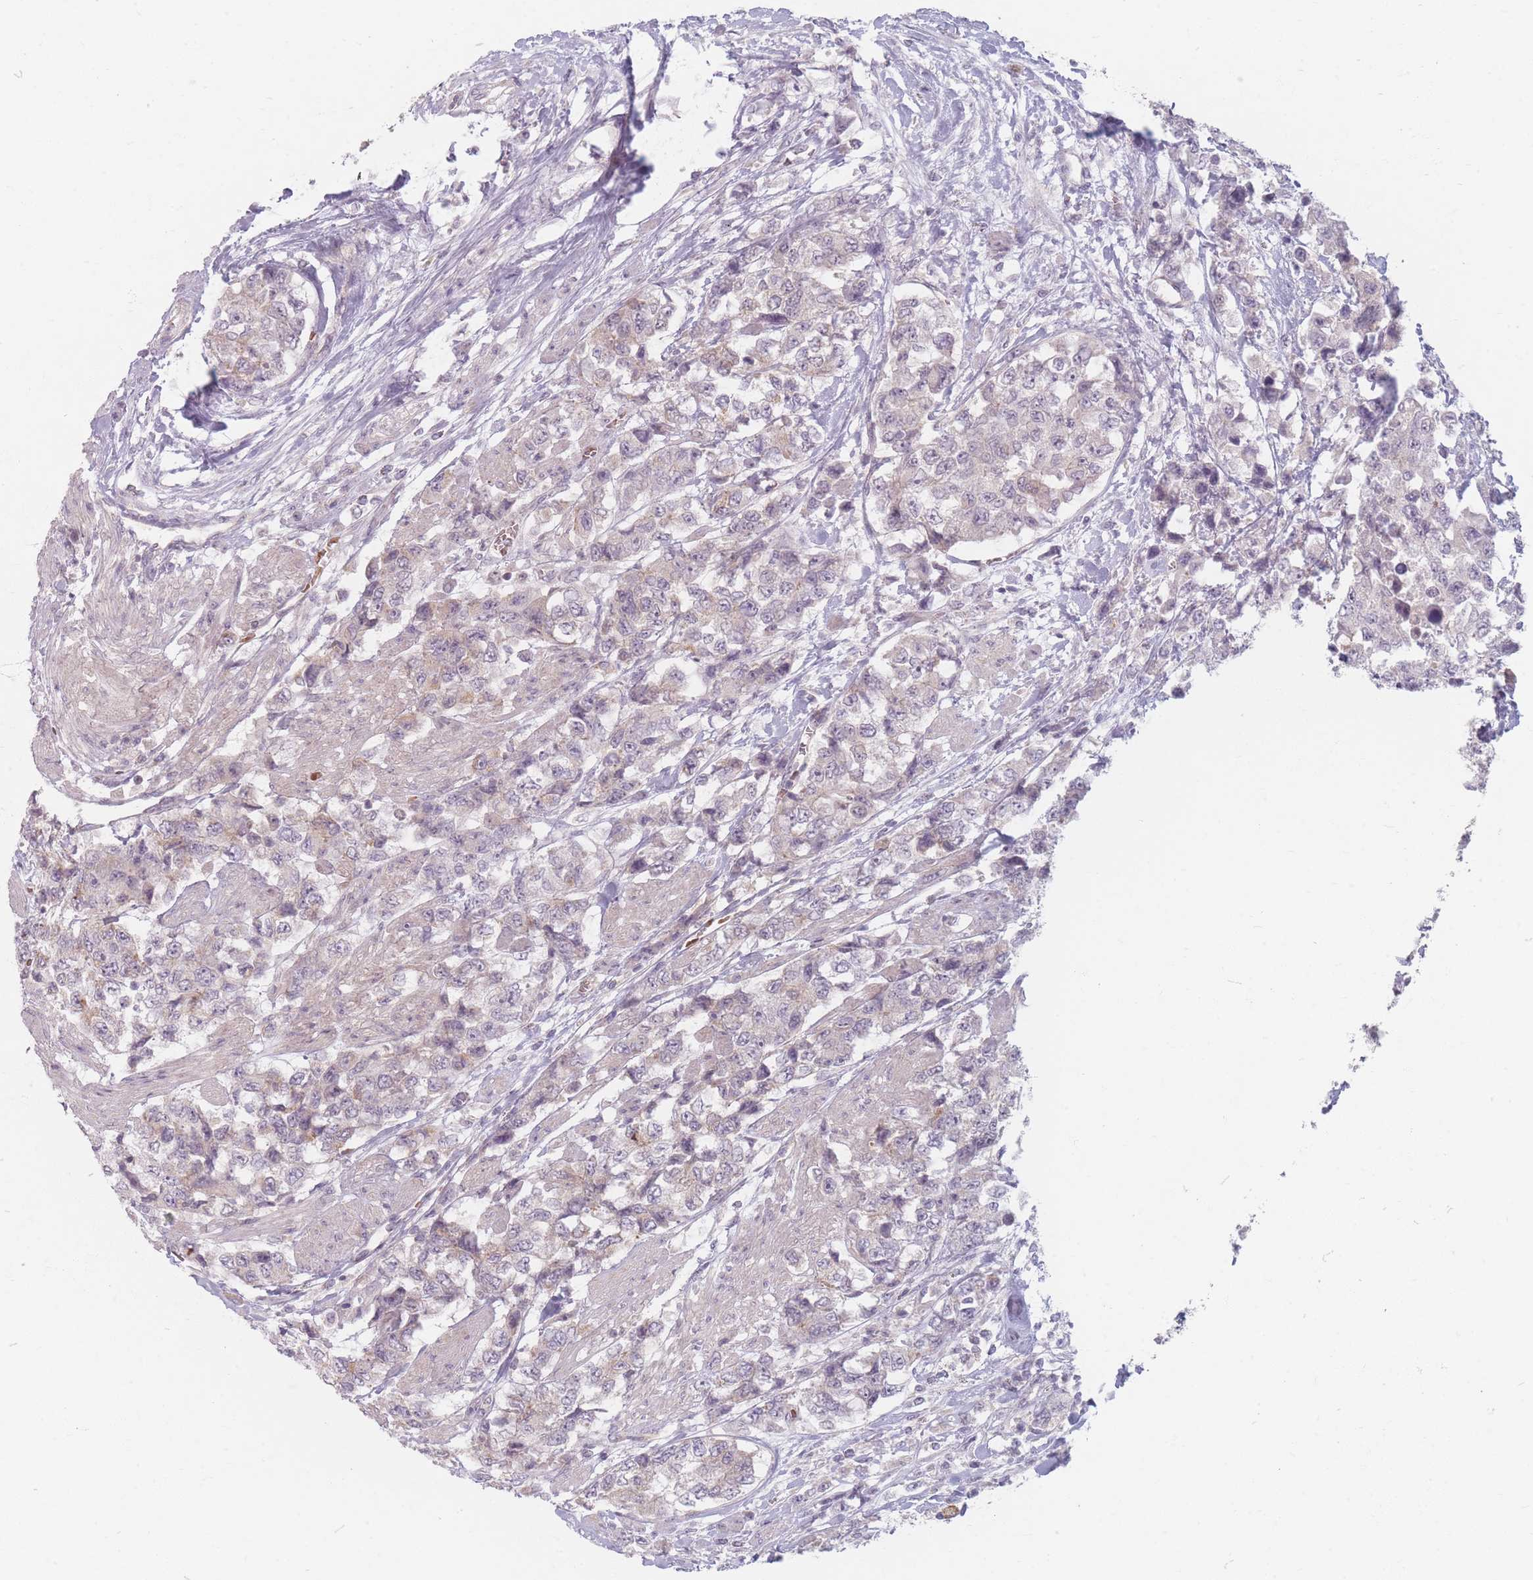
{"staining": {"intensity": "negative", "quantity": "none", "location": "none"}, "tissue": "urothelial cancer", "cell_type": "Tumor cells", "image_type": "cancer", "snomed": [{"axis": "morphology", "description": "Urothelial carcinoma, High grade"}, {"axis": "topography", "description": "Urinary bladder"}], "caption": "Immunohistochemistry (IHC) histopathology image of neoplastic tissue: human urothelial carcinoma (high-grade) stained with DAB reveals no significant protein positivity in tumor cells. (Immunohistochemistry, brightfield microscopy, high magnification).", "gene": "CHCHD7", "patient": {"sex": "female", "age": 78}}